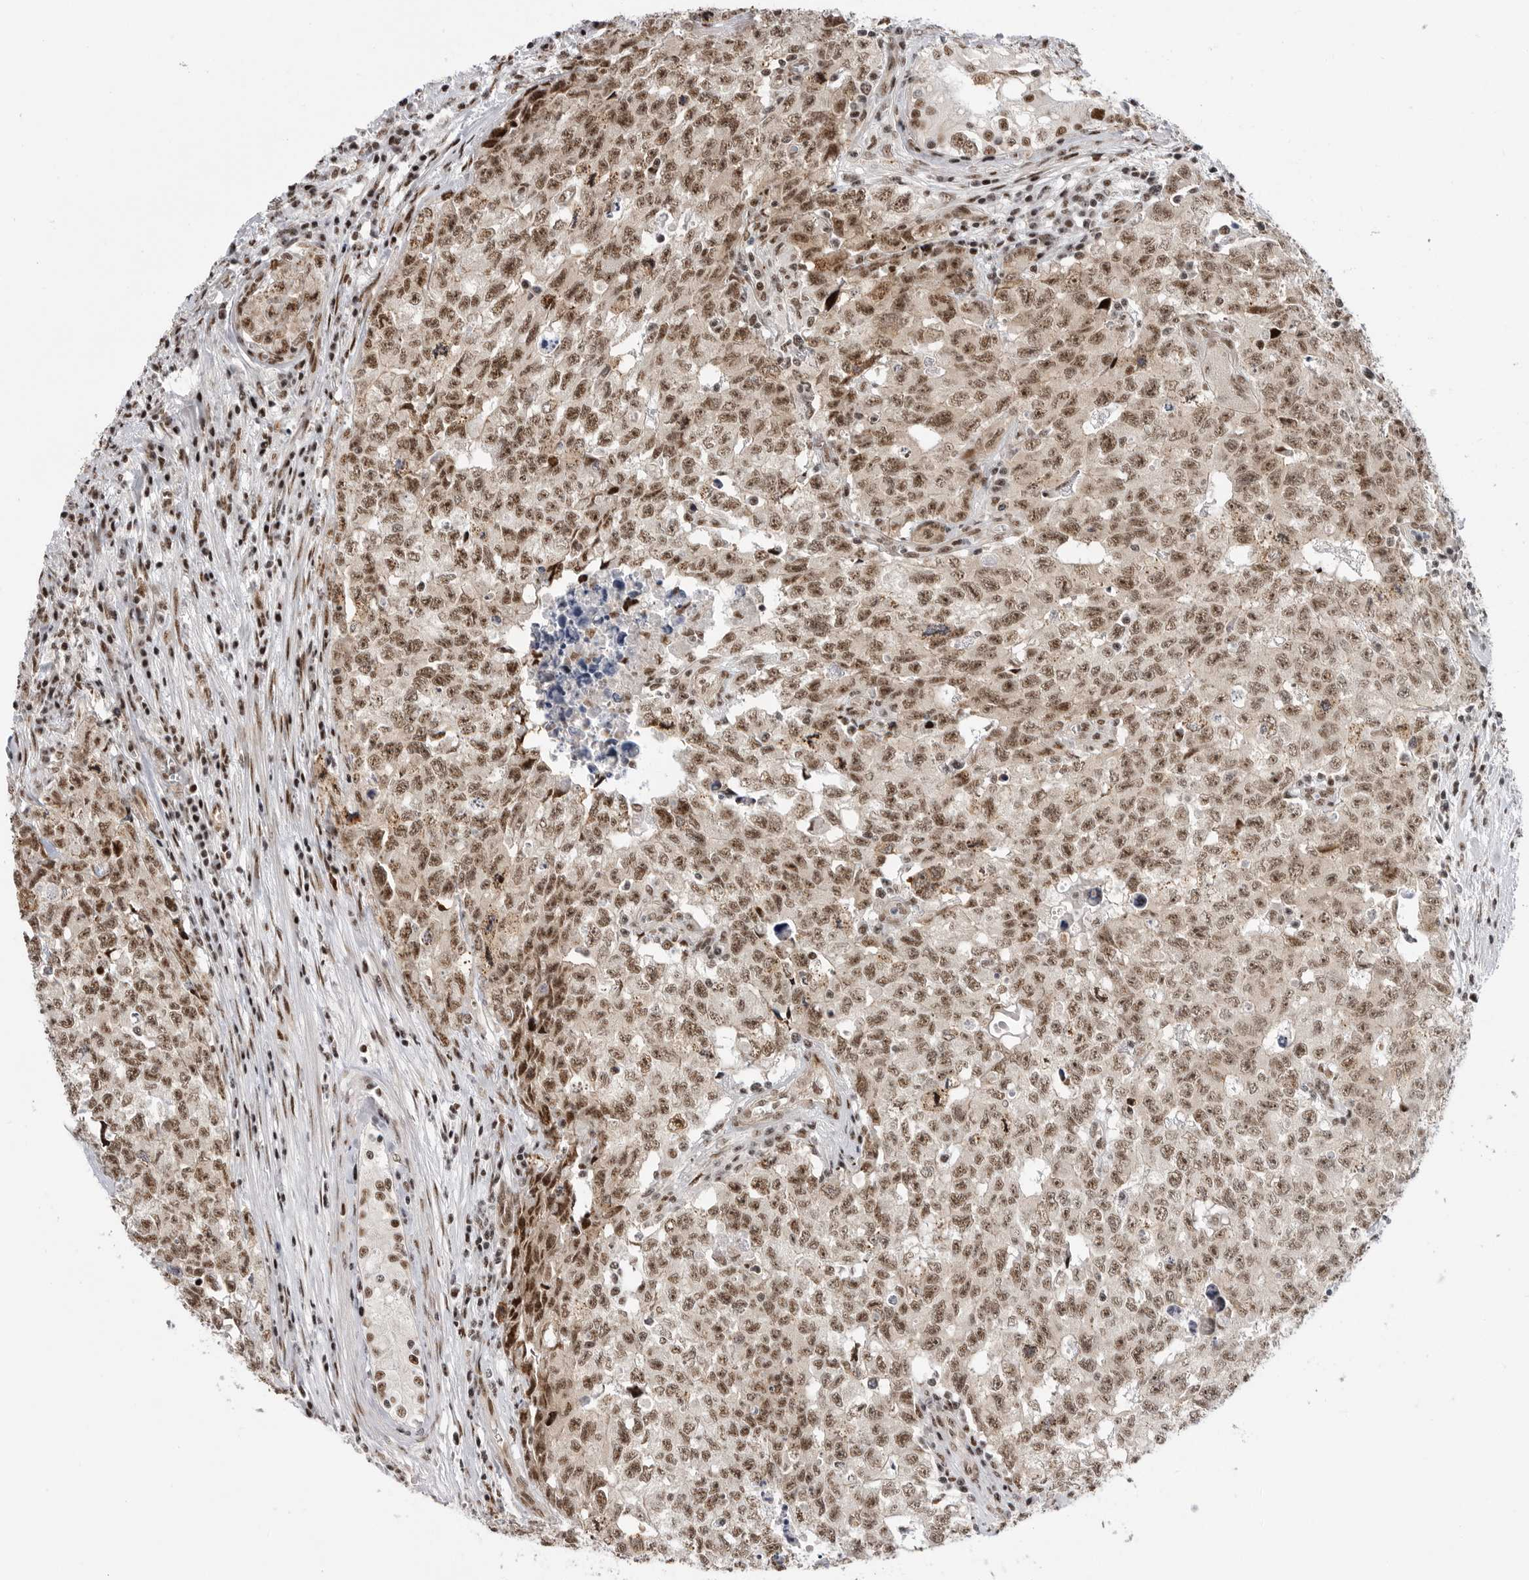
{"staining": {"intensity": "moderate", "quantity": ">75%", "location": "nuclear"}, "tissue": "testis cancer", "cell_type": "Tumor cells", "image_type": "cancer", "snomed": [{"axis": "morphology", "description": "Carcinoma, Embryonal, NOS"}, {"axis": "topography", "description": "Testis"}], "caption": "Immunohistochemical staining of testis cancer displays medium levels of moderate nuclear protein expression in about >75% of tumor cells.", "gene": "GPATCH2", "patient": {"sex": "male", "age": 28}}